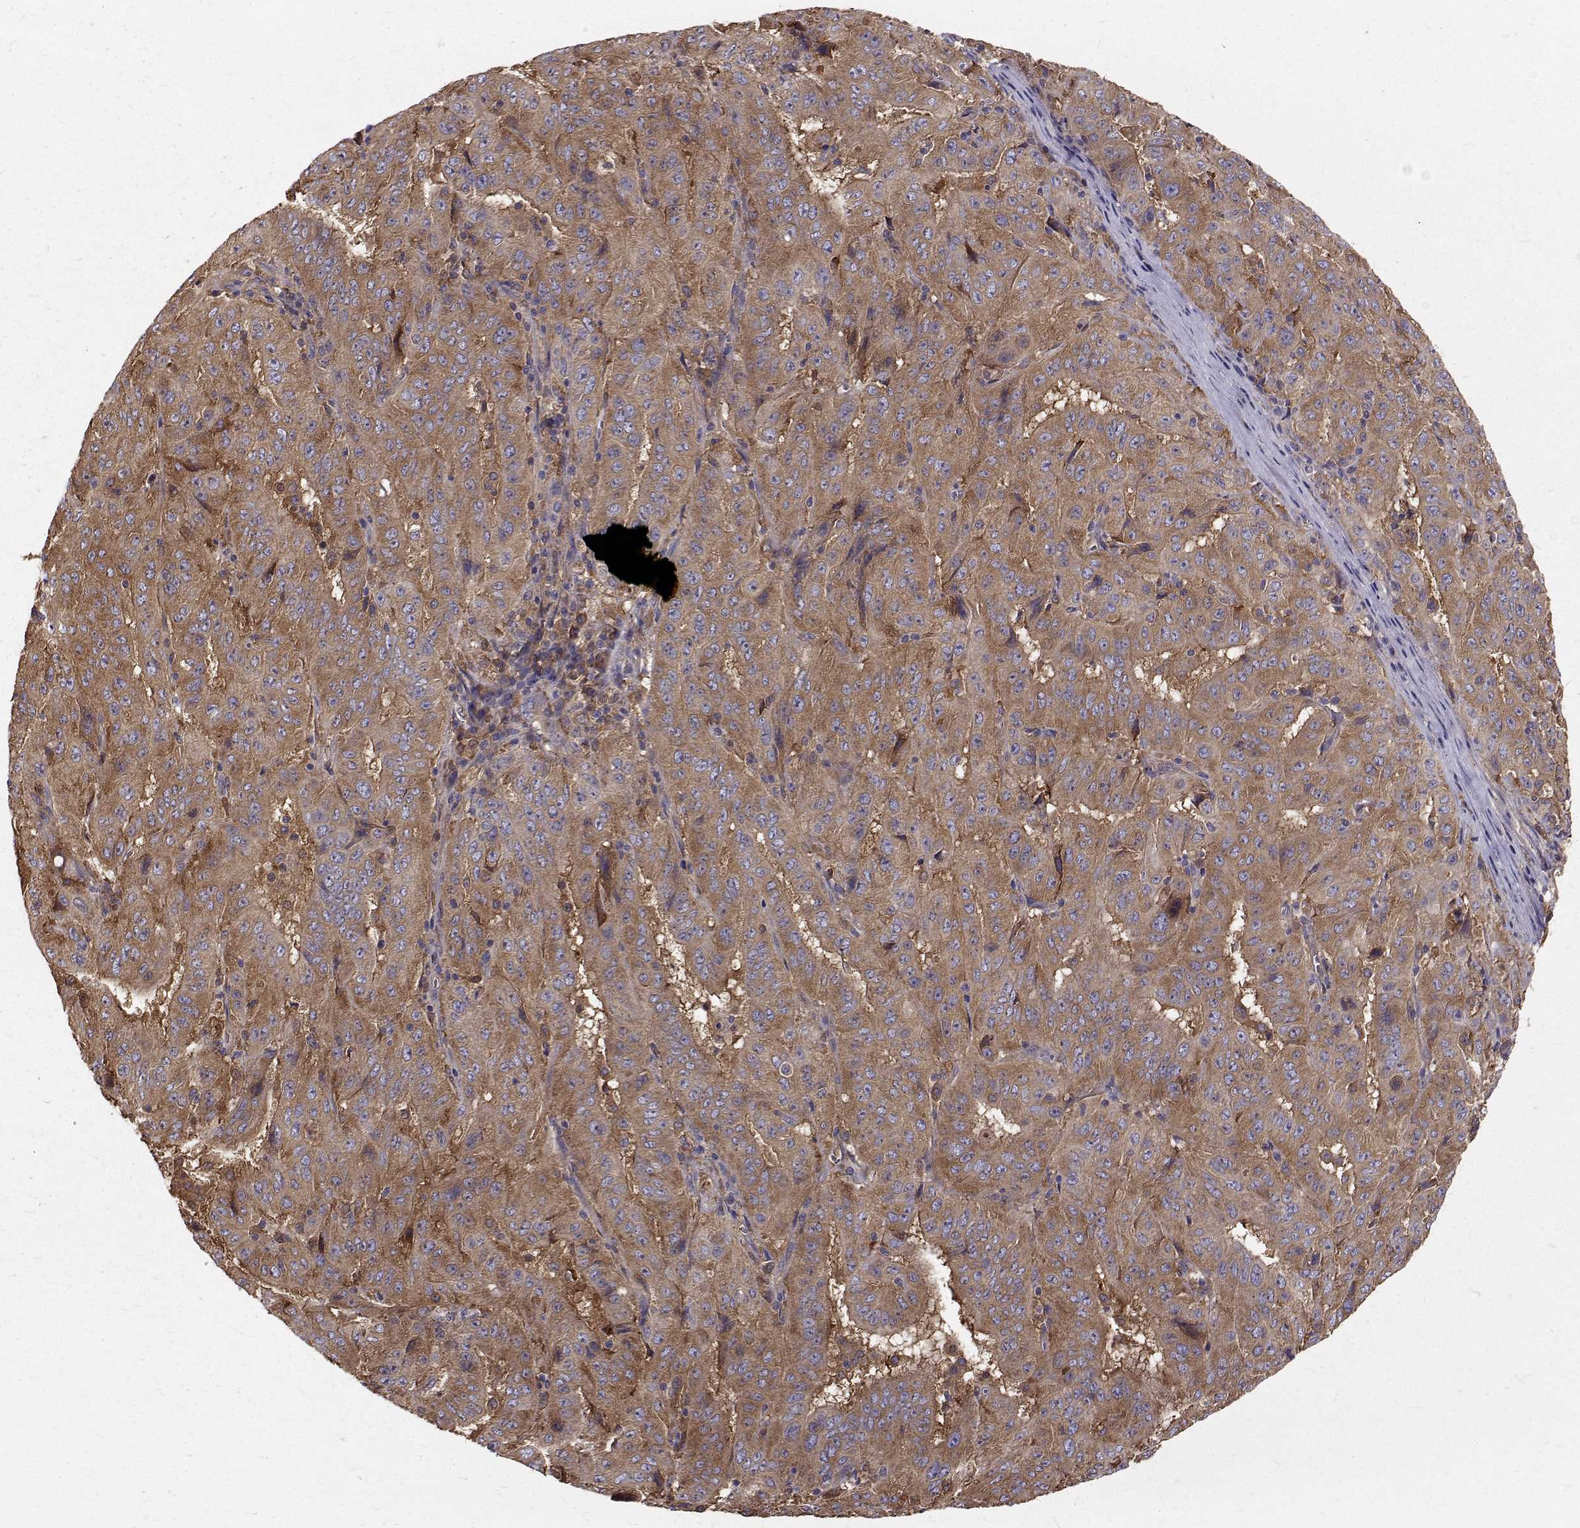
{"staining": {"intensity": "moderate", "quantity": ">75%", "location": "cytoplasmic/membranous"}, "tissue": "pancreatic cancer", "cell_type": "Tumor cells", "image_type": "cancer", "snomed": [{"axis": "morphology", "description": "Adenocarcinoma, NOS"}, {"axis": "topography", "description": "Pancreas"}], "caption": "Protein analysis of pancreatic cancer (adenocarcinoma) tissue demonstrates moderate cytoplasmic/membranous positivity in about >75% of tumor cells. Using DAB (brown) and hematoxylin (blue) stains, captured at high magnification using brightfield microscopy.", "gene": "FARSB", "patient": {"sex": "male", "age": 63}}